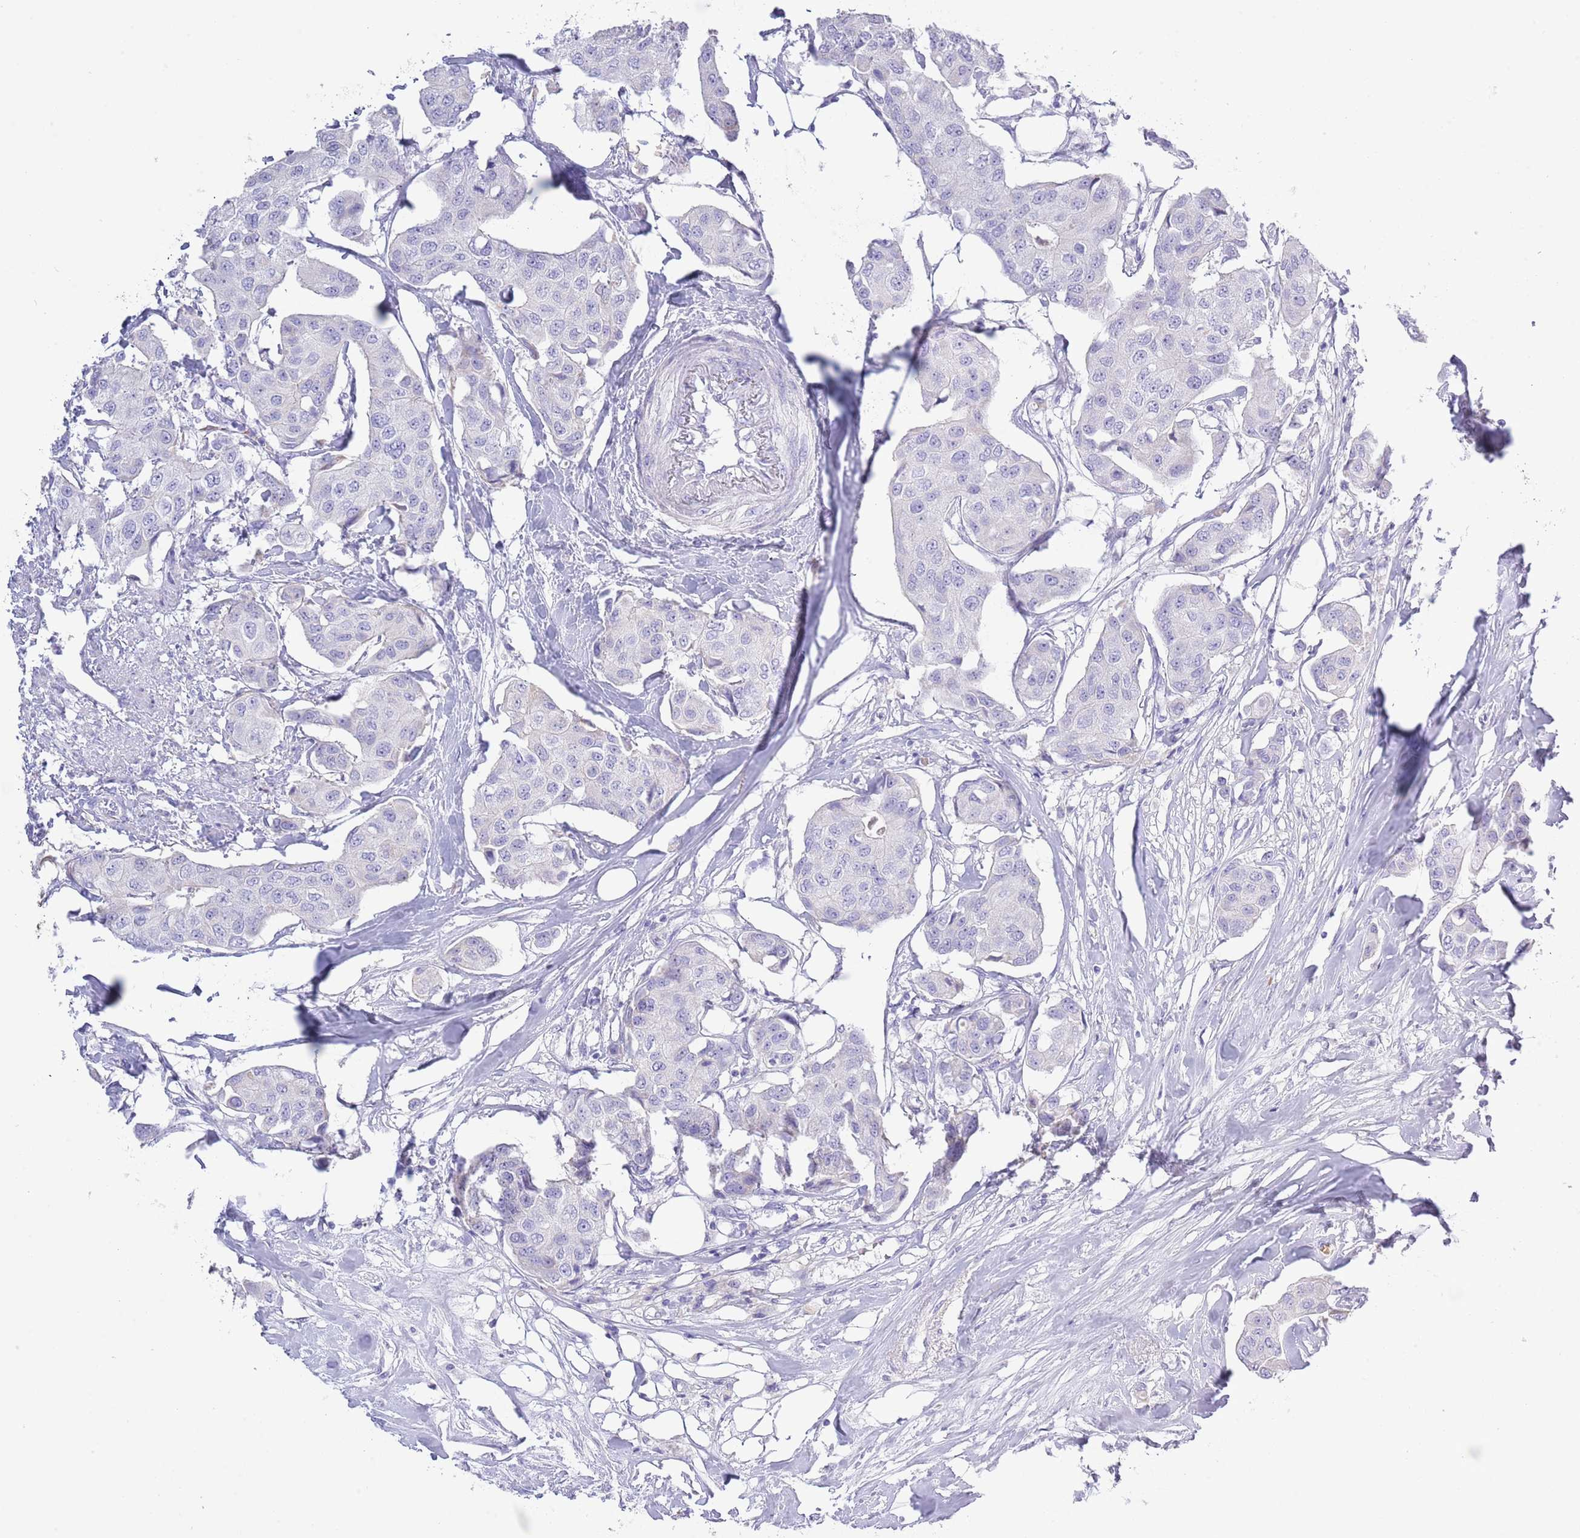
{"staining": {"intensity": "negative", "quantity": "none", "location": "none"}, "tissue": "breast cancer", "cell_type": "Tumor cells", "image_type": "cancer", "snomed": [{"axis": "morphology", "description": "Duct carcinoma"}, {"axis": "topography", "description": "Breast"}, {"axis": "topography", "description": "Lymph node"}], "caption": "IHC histopathology image of human breast infiltrating ductal carcinoma stained for a protein (brown), which exhibits no positivity in tumor cells. (Brightfield microscopy of DAB (3,3'-diaminobenzidine) IHC at high magnification).", "gene": "ACR", "patient": {"sex": "female", "age": 80}}